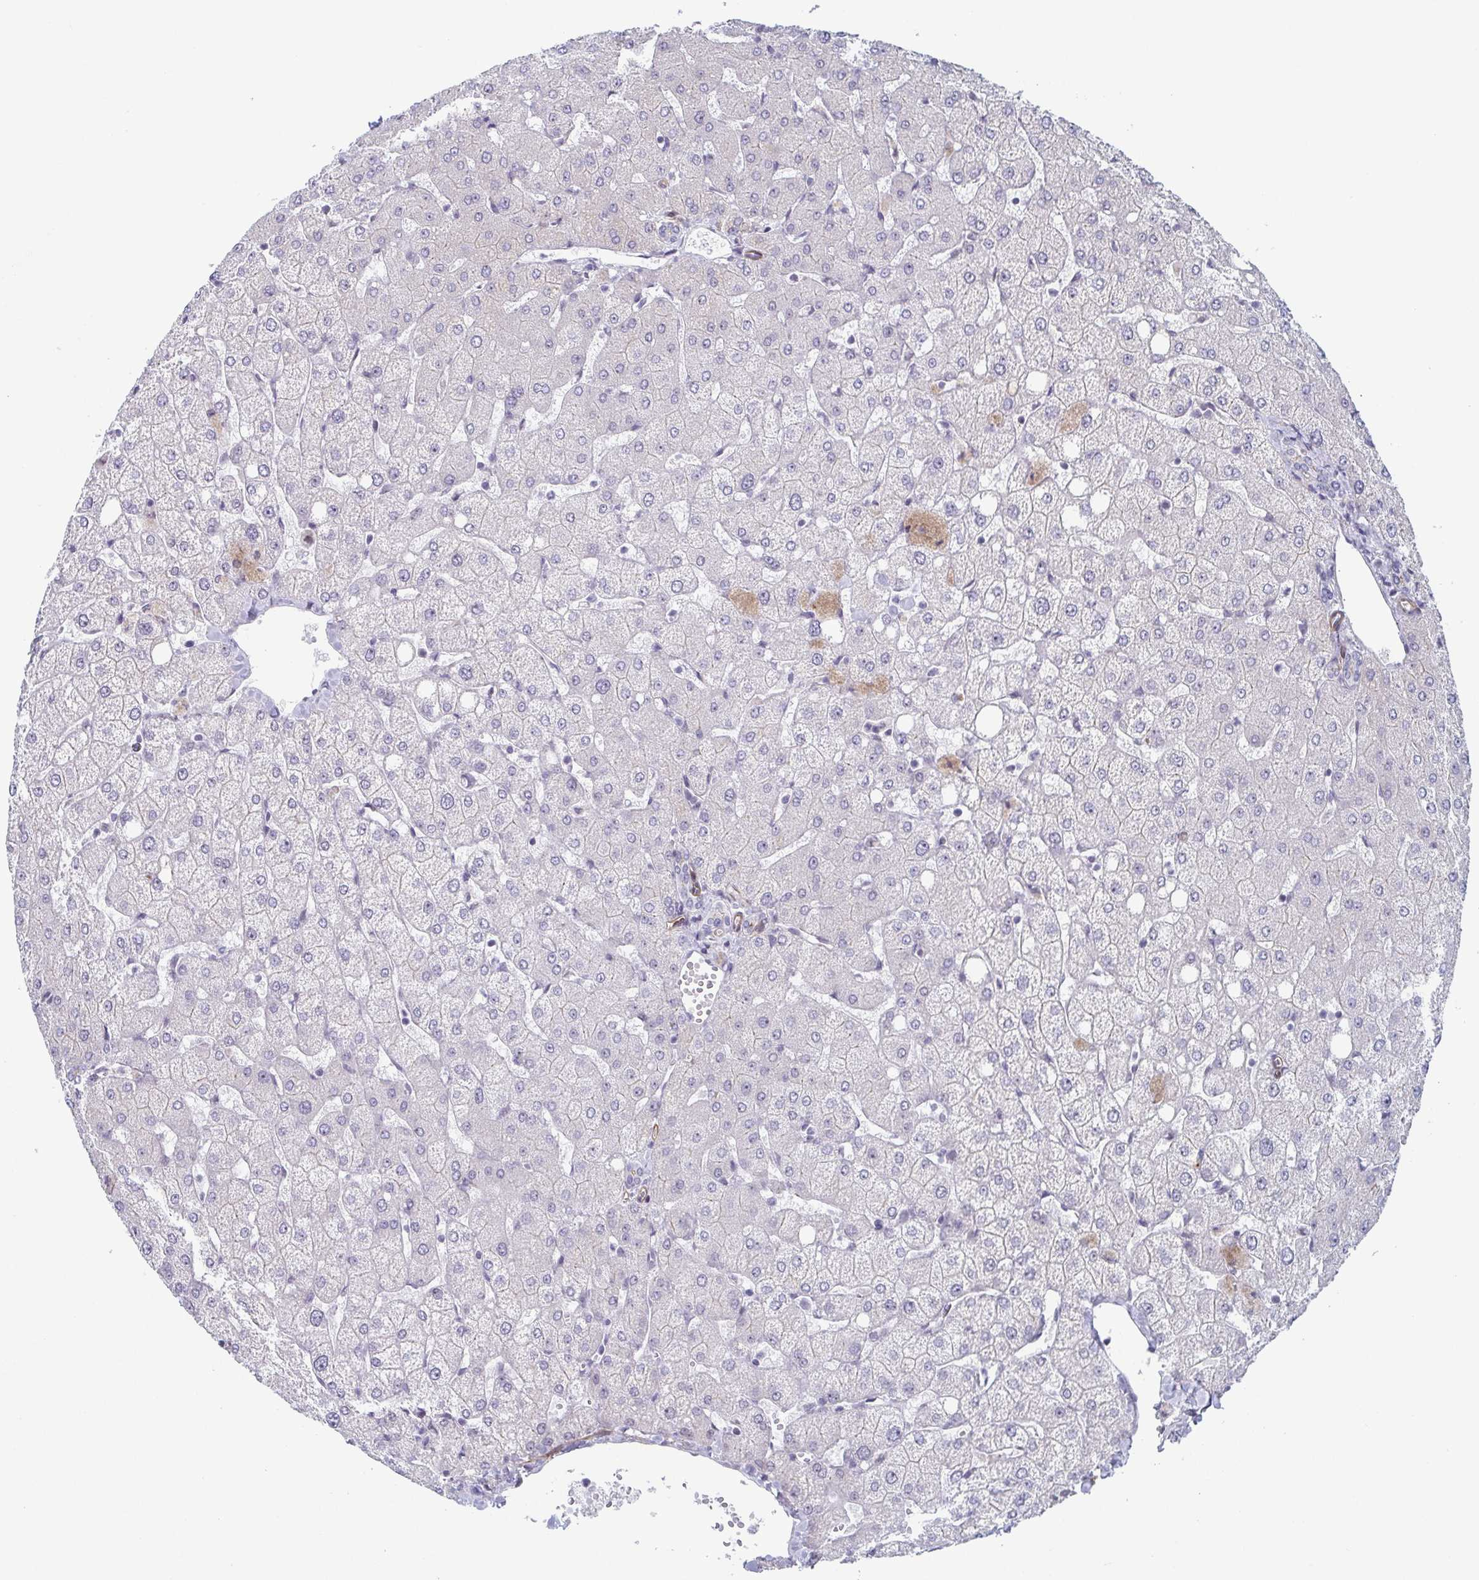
{"staining": {"intensity": "negative", "quantity": "none", "location": "none"}, "tissue": "liver", "cell_type": "Cholangiocytes", "image_type": "normal", "snomed": [{"axis": "morphology", "description": "Normal tissue, NOS"}, {"axis": "topography", "description": "Liver"}], "caption": "Liver was stained to show a protein in brown. There is no significant positivity in cholangiocytes. (Brightfield microscopy of DAB immunohistochemistry at high magnification).", "gene": "EXOSC7", "patient": {"sex": "female", "age": 54}}